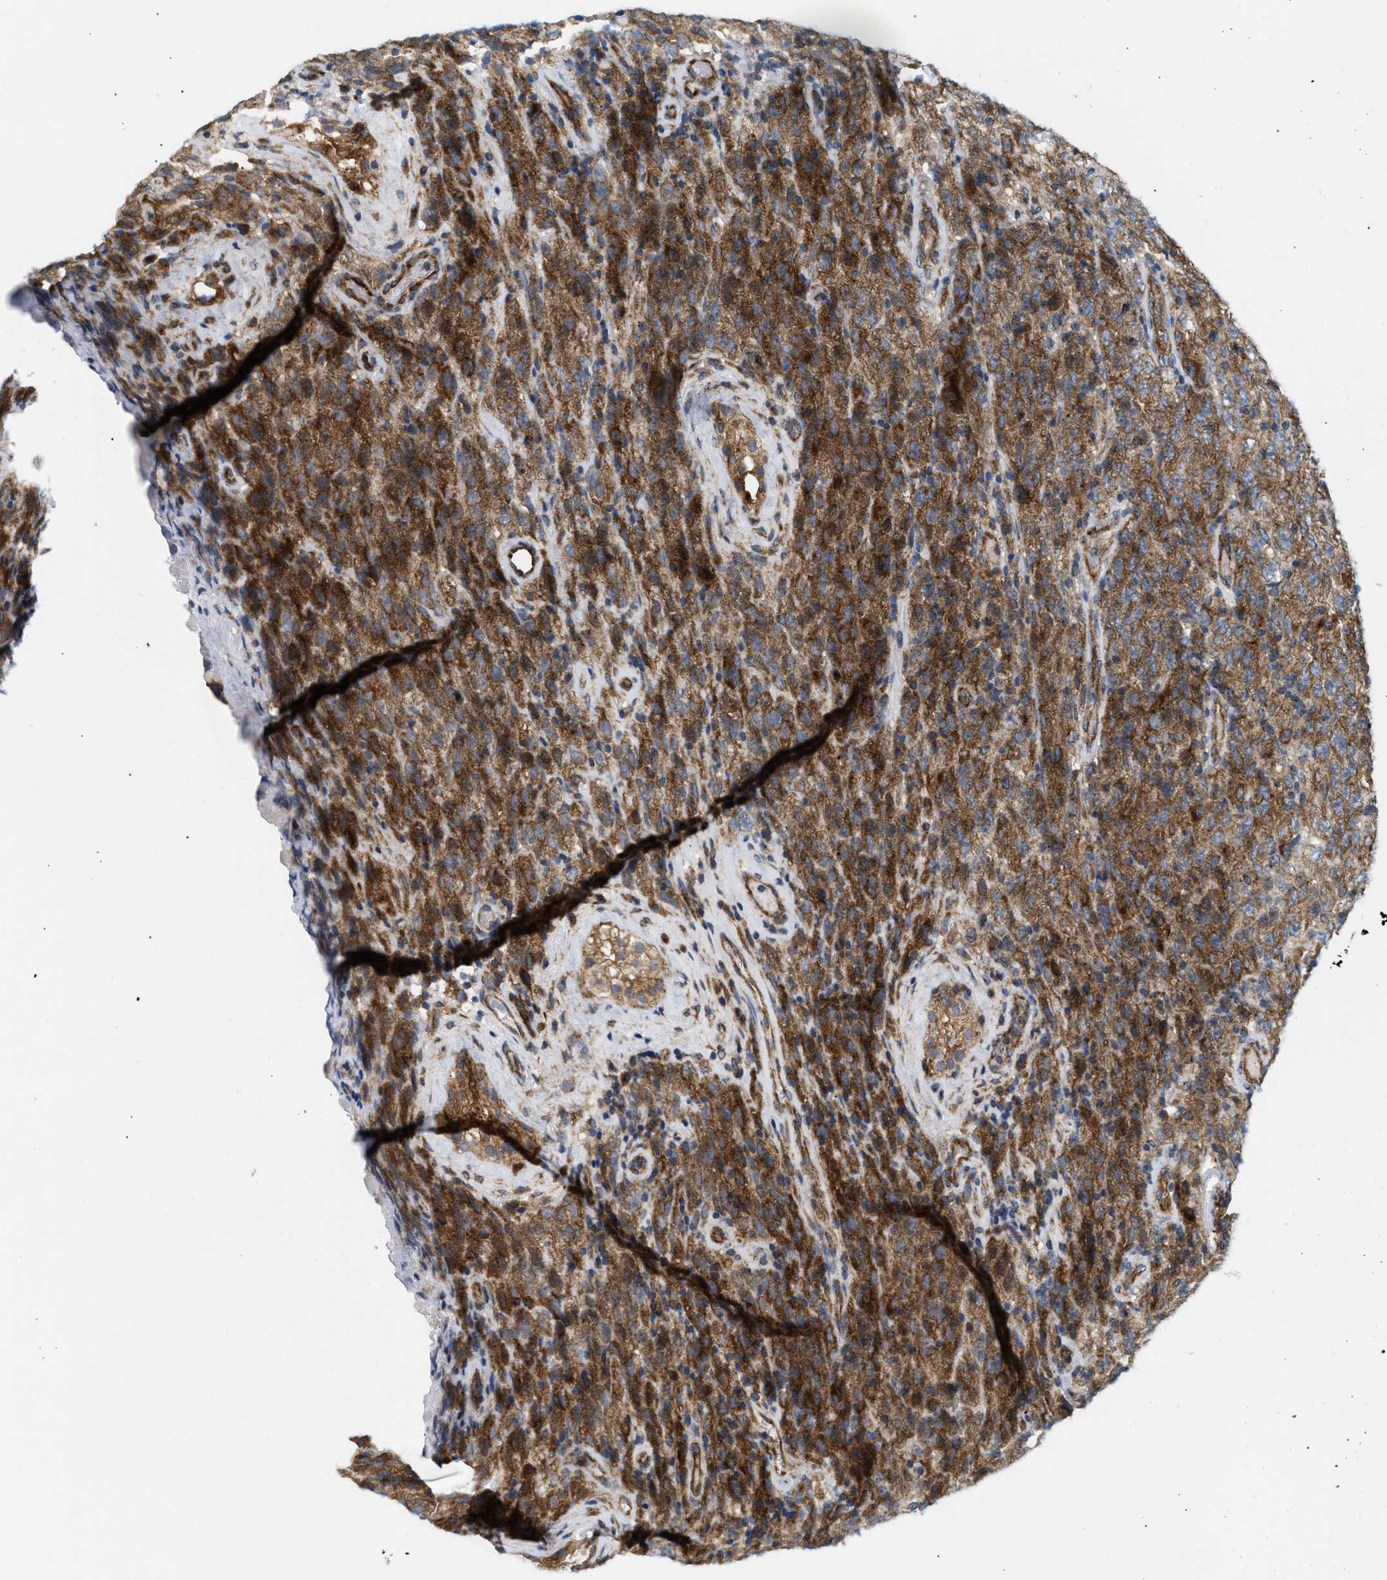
{"staining": {"intensity": "moderate", "quantity": ">75%", "location": "cytoplasmic/membranous"}, "tissue": "testis cancer", "cell_type": "Tumor cells", "image_type": "cancer", "snomed": [{"axis": "morphology", "description": "Seminoma, NOS"}, {"axis": "topography", "description": "Testis"}], "caption": "DAB (3,3'-diaminobenzidine) immunohistochemical staining of human testis cancer (seminoma) exhibits moderate cytoplasmic/membranous protein positivity in about >75% of tumor cells. (DAB (3,3'-diaminobenzidine) IHC with brightfield microscopy, high magnification).", "gene": "DCTN4", "patient": {"sex": "male", "age": 52}}